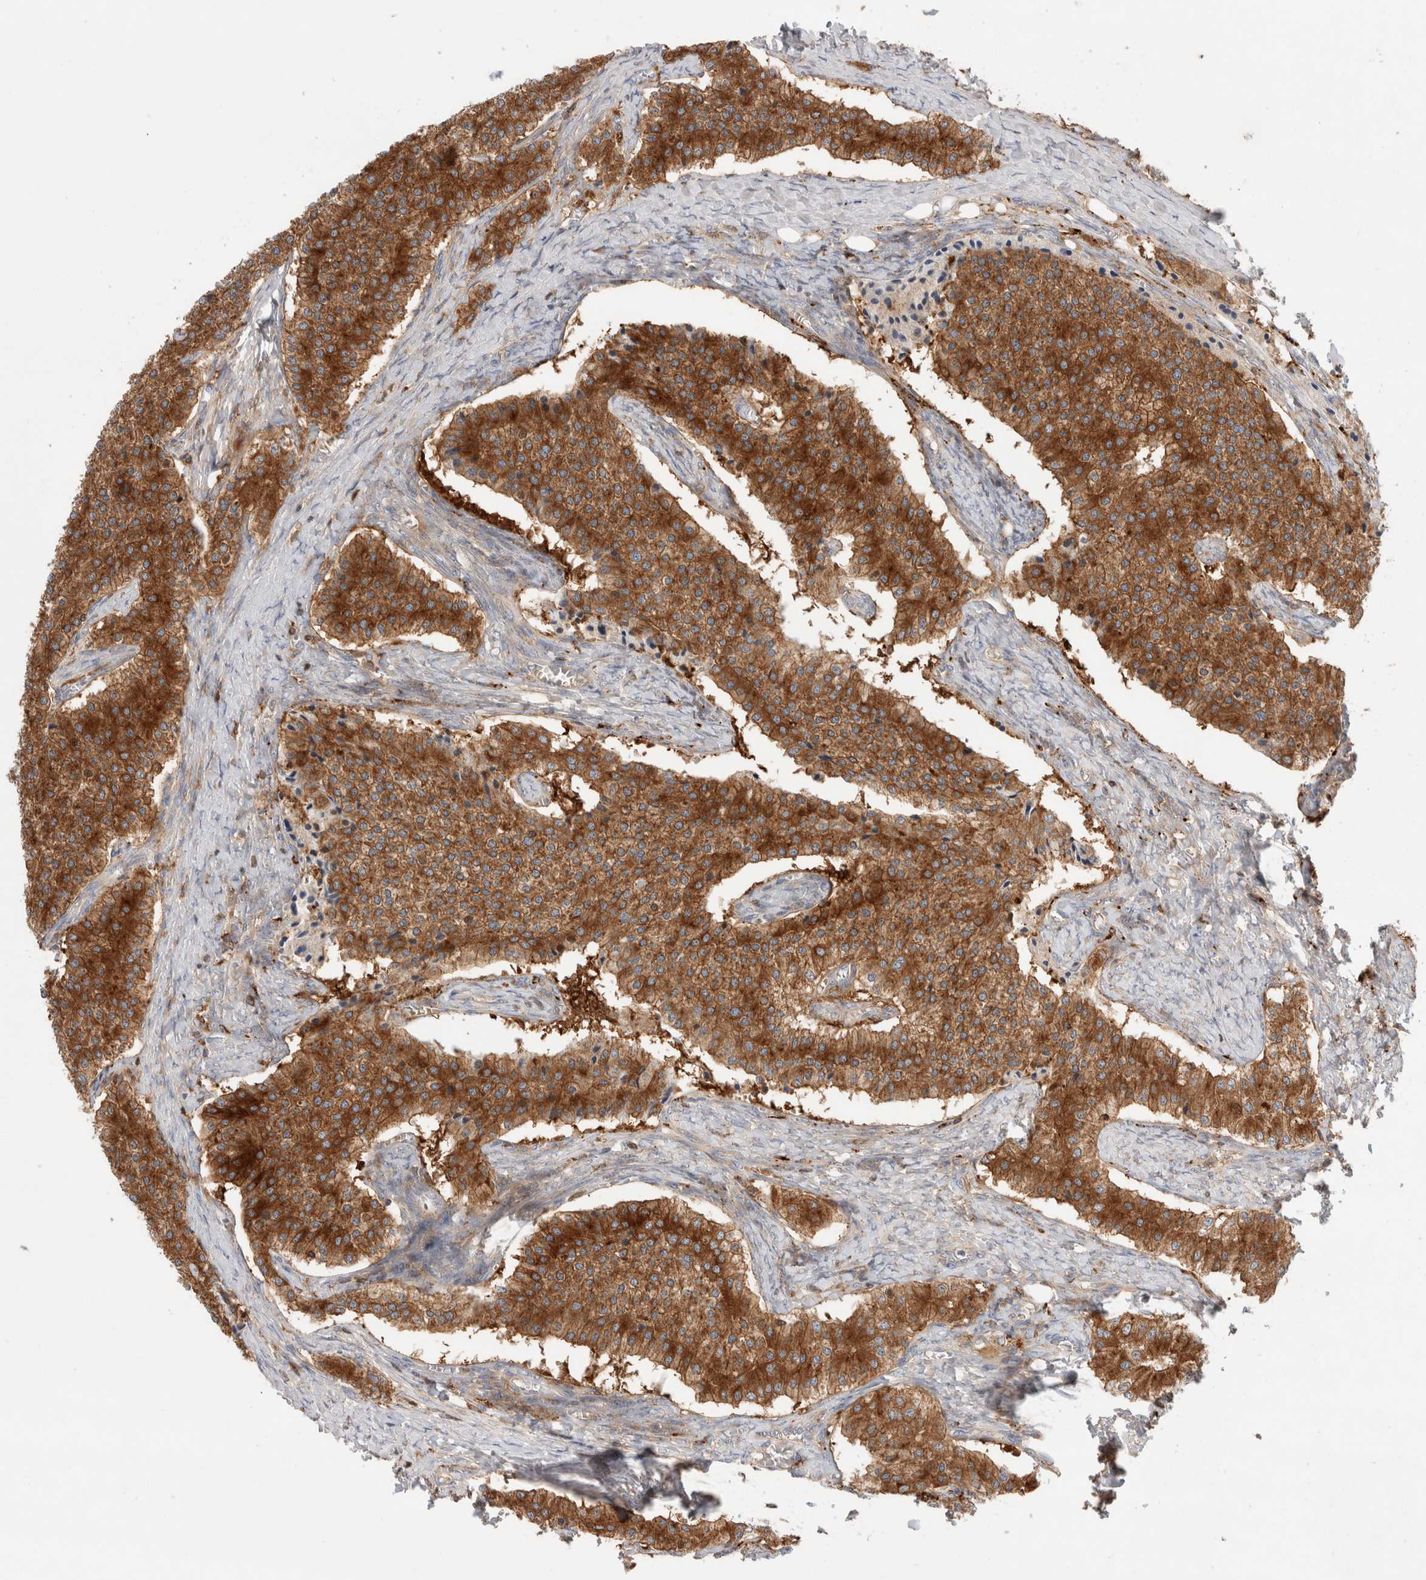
{"staining": {"intensity": "strong", "quantity": ">75%", "location": "cytoplasmic/membranous"}, "tissue": "carcinoid", "cell_type": "Tumor cells", "image_type": "cancer", "snomed": [{"axis": "morphology", "description": "Carcinoid, malignant, NOS"}, {"axis": "topography", "description": "Colon"}], "caption": "Brown immunohistochemical staining in human carcinoid (malignant) exhibits strong cytoplasmic/membranous expression in about >75% of tumor cells. The protein is stained brown, and the nuclei are stained in blue (DAB (3,3'-diaminobenzidine) IHC with brightfield microscopy, high magnification).", "gene": "KLHL14", "patient": {"sex": "female", "age": 52}}